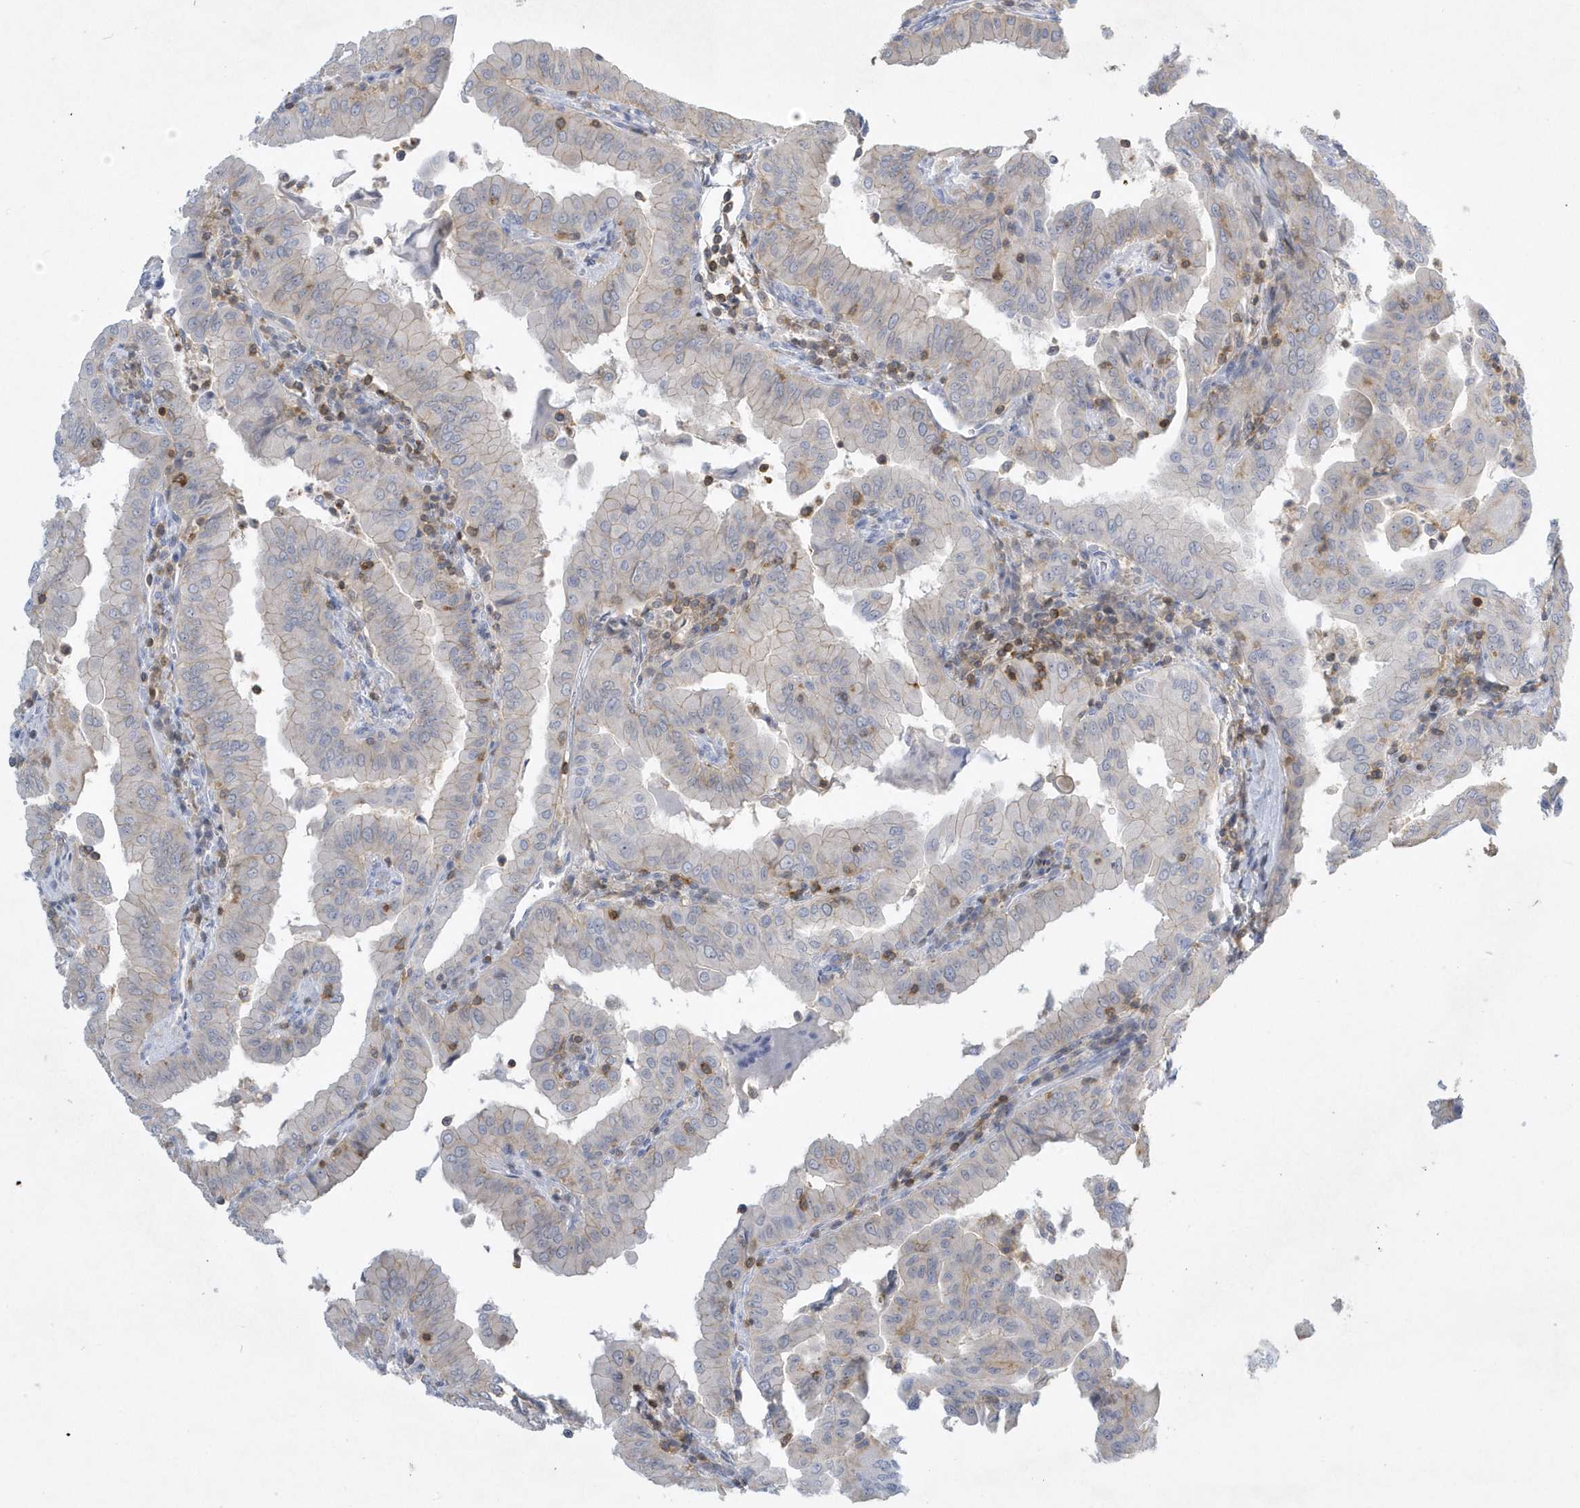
{"staining": {"intensity": "weak", "quantity": "25%-75%", "location": "cytoplasmic/membranous"}, "tissue": "thyroid cancer", "cell_type": "Tumor cells", "image_type": "cancer", "snomed": [{"axis": "morphology", "description": "Papillary adenocarcinoma, NOS"}, {"axis": "topography", "description": "Thyroid gland"}], "caption": "Brown immunohistochemical staining in thyroid papillary adenocarcinoma demonstrates weak cytoplasmic/membranous expression in approximately 25%-75% of tumor cells.", "gene": "PSD4", "patient": {"sex": "male", "age": 33}}